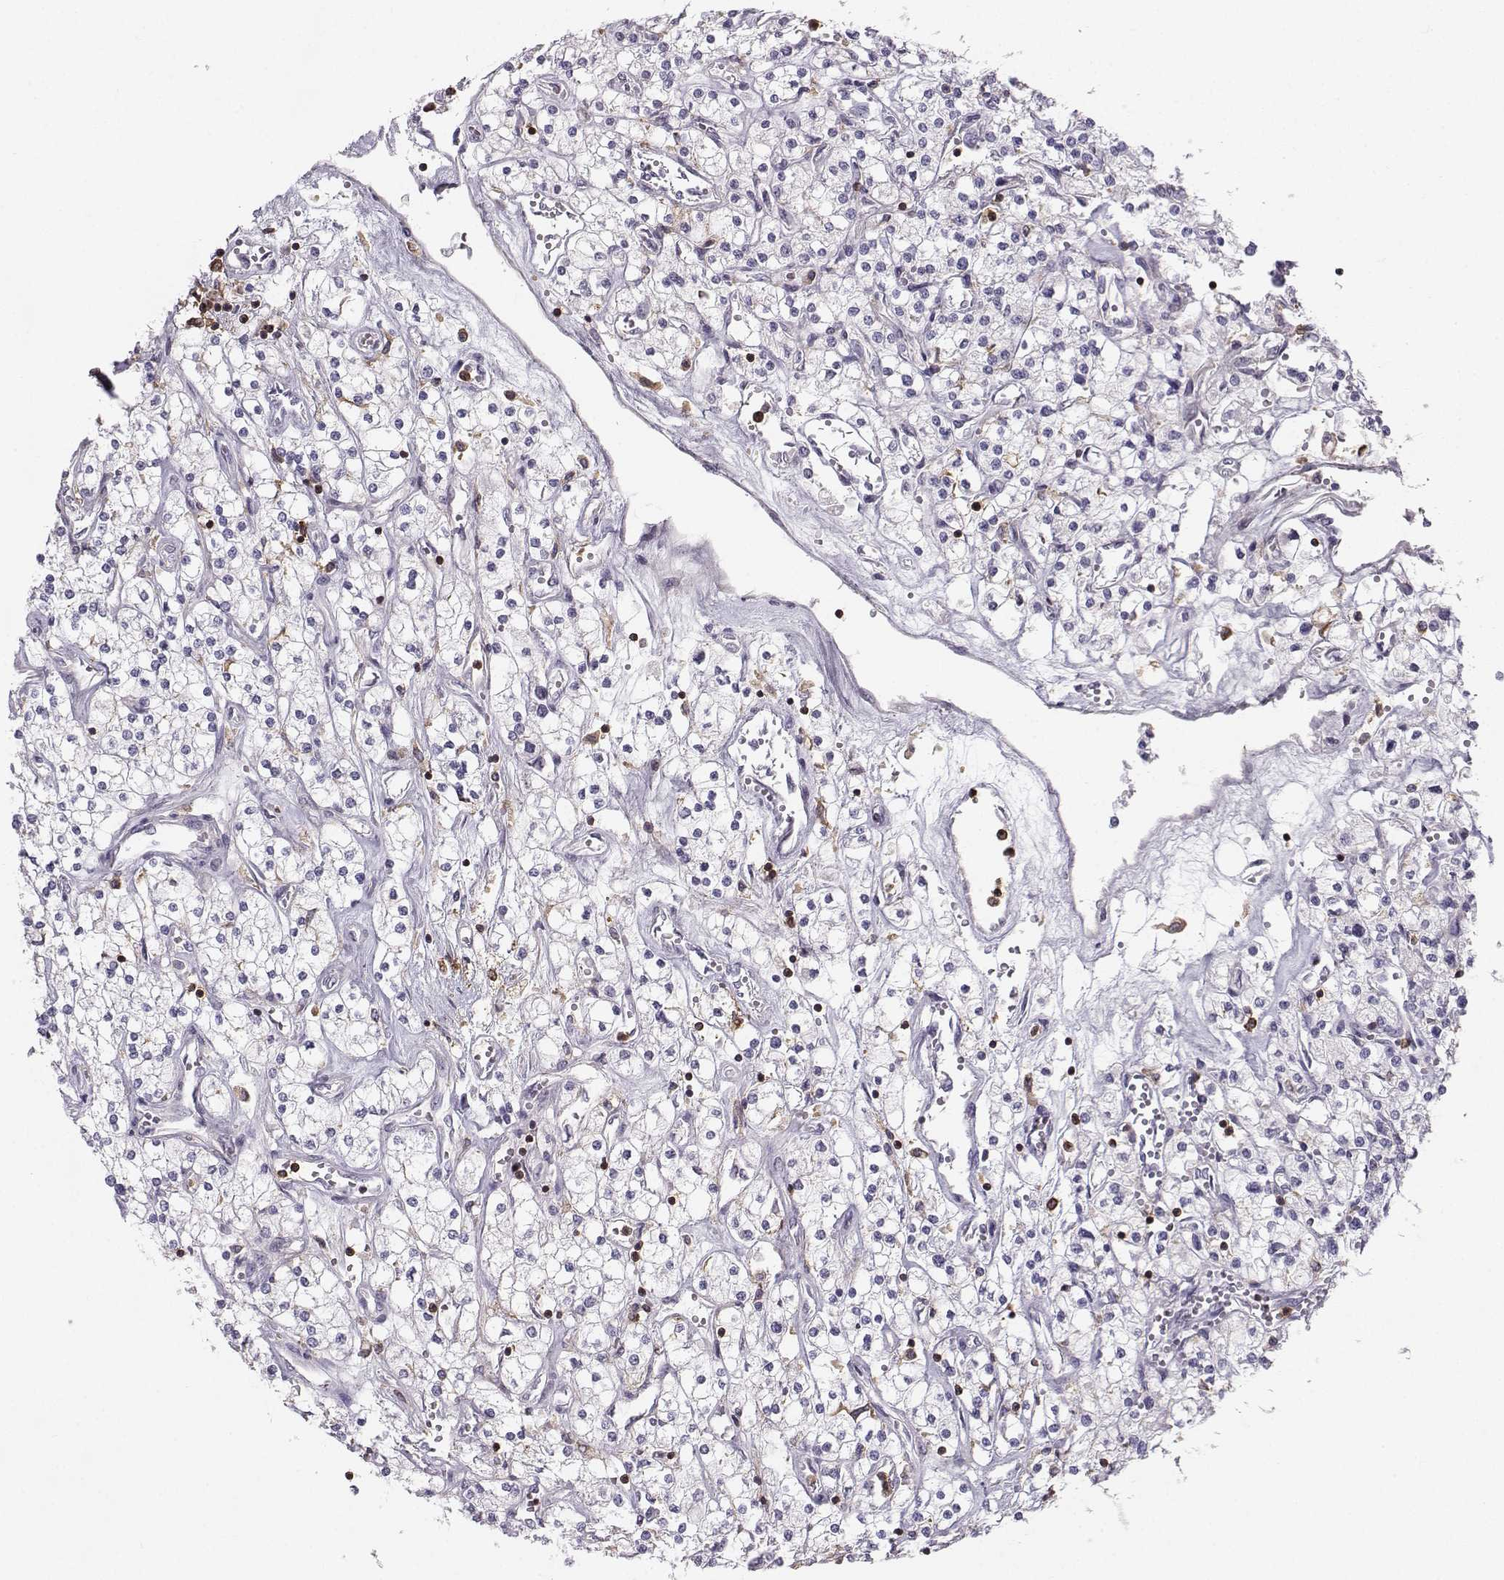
{"staining": {"intensity": "negative", "quantity": "none", "location": "none"}, "tissue": "renal cancer", "cell_type": "Tumor cells", "image_type": "cancer", "snomed": [{"axis": "morphology", "description": "Adenocarcinoma, NOS"}, {"axis": "topography", "description": "Kidney"}], "caption": "This is an IHC photomicrograph of human renal cancer (adenocarcinoma). There is no staining in tumor cells.", "gene": "ZBTB32", "patient": {"sex": "male", "age": 80}}